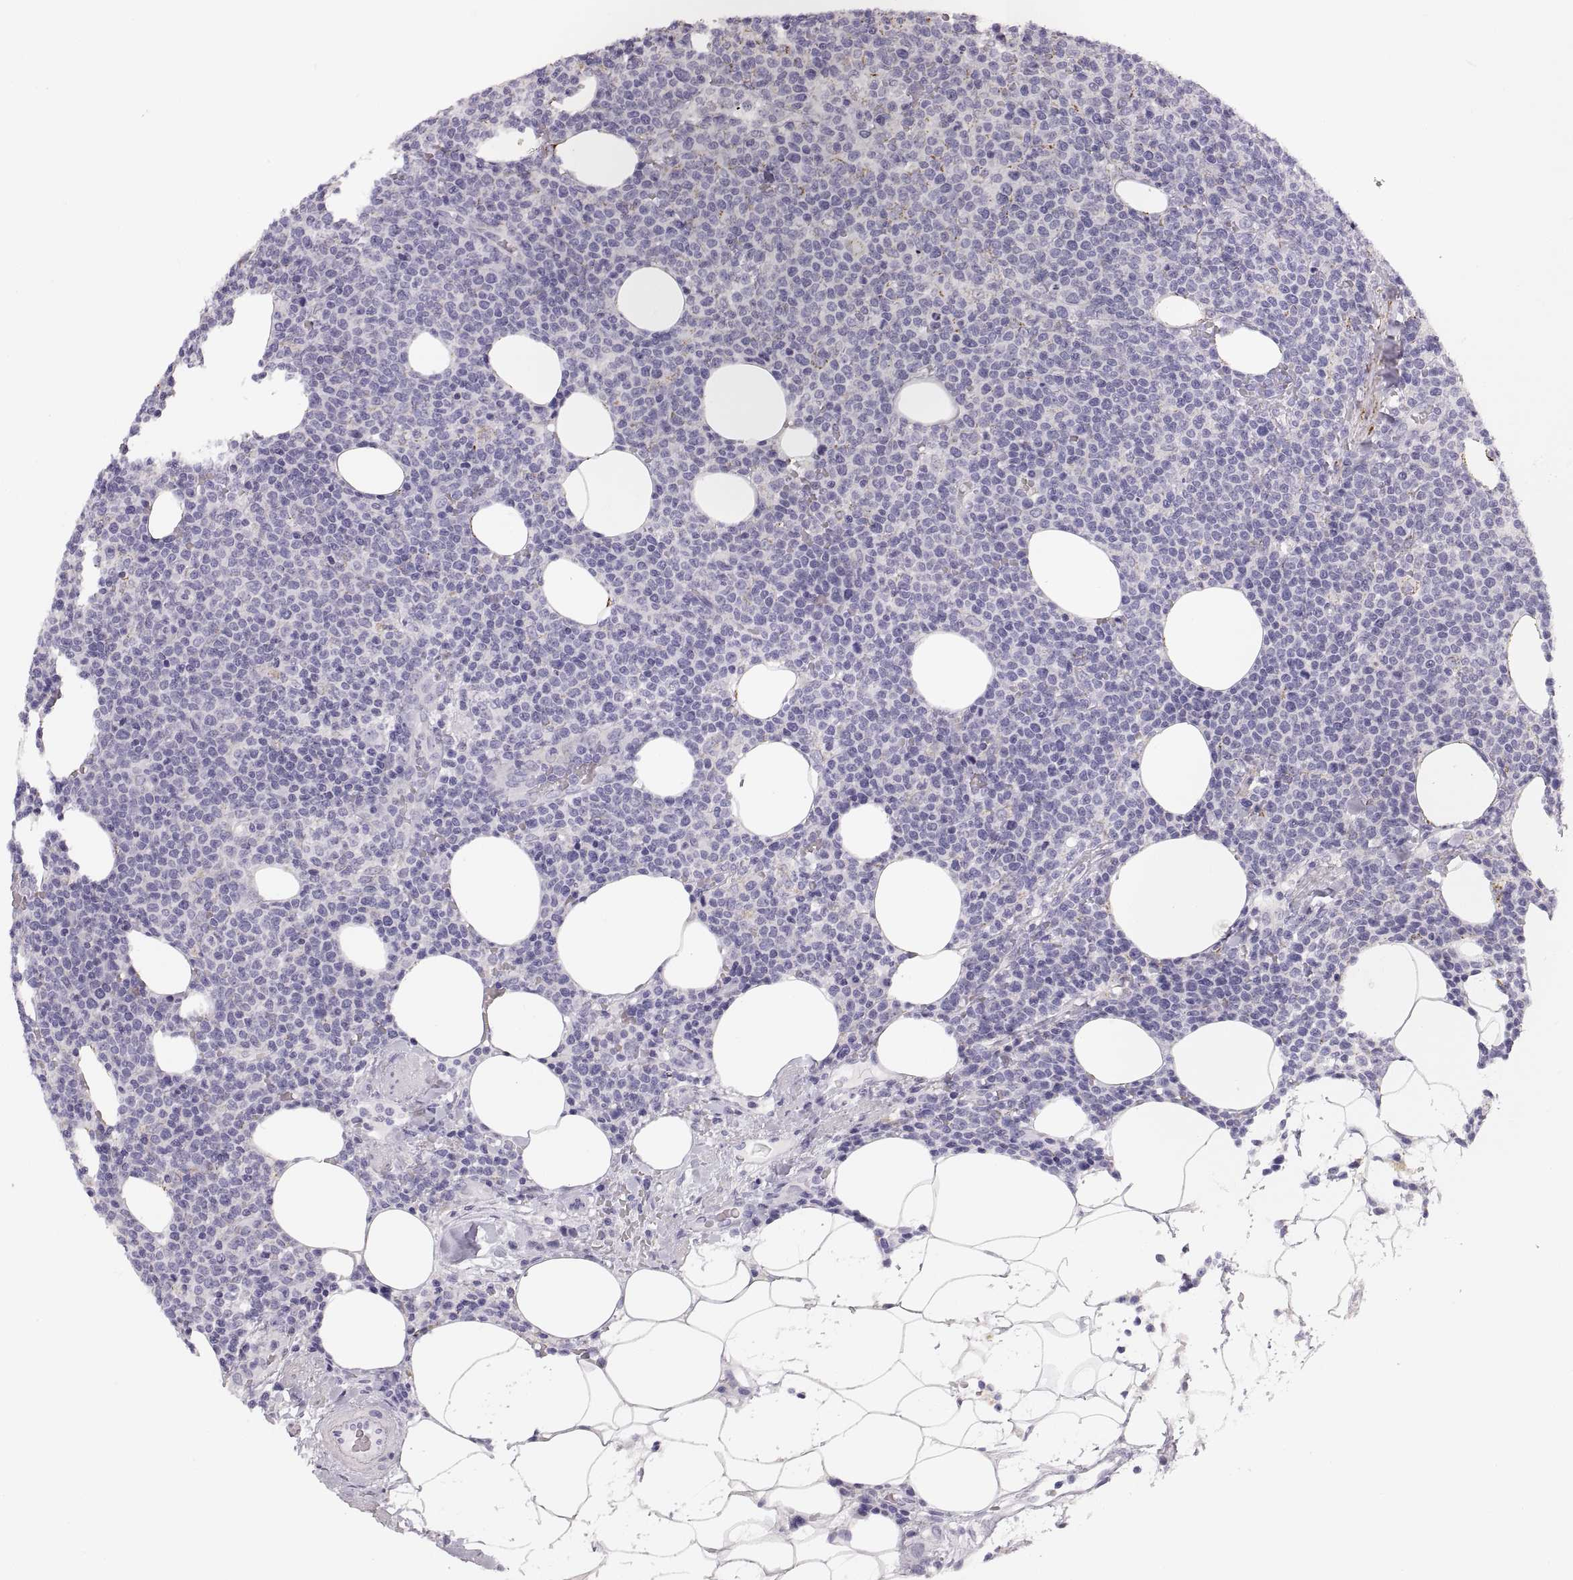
{"staining": {"intensity": "negative", "quantity": "none", "location": "none"}, "tissue": "lymphoma", "cell_type": "Tumor cells", "image_type": "cancer", "snomed": [{"axis": "morphology", "description": "Malignant lymphoma, non-Hodgkin's type, High grade"}, {"axis": "topography", "description": "Lymph node"}], "caption": "IHC photomicrograph of neoplastic tissue: human high-grade malignant lymphoma, non-Hodgkin's type stained with DAB (3,3'-diaminobenzidine) shows no significant protein positivity in tumor cells.", "gene": "COL9A3", "patient": {"sex": "male", "age": 61}}